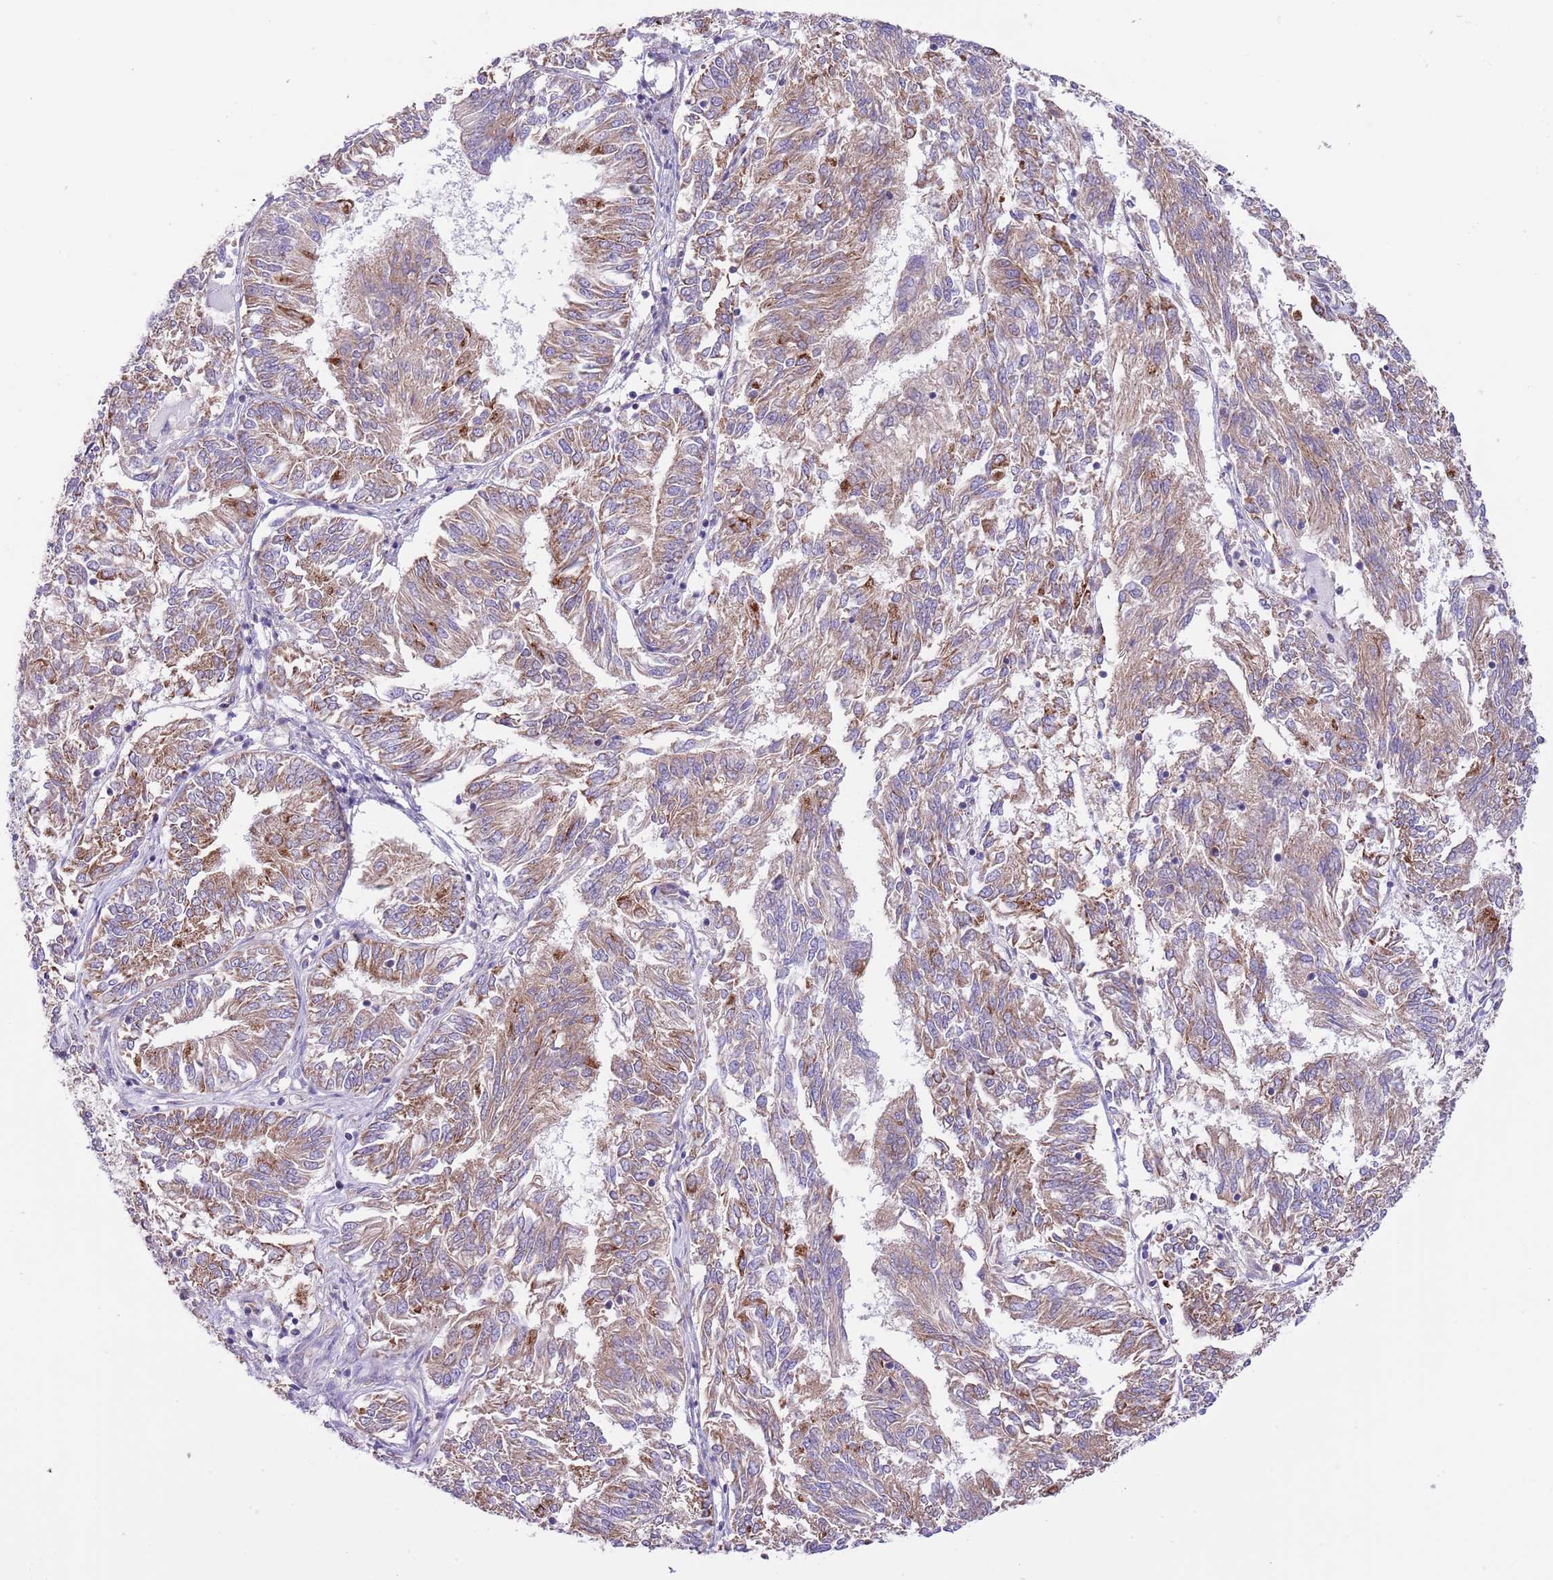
{"staining": {"intensity": "moderate", "quantity": ">75%", "location": "cytoplasmic/membranous"}, "tissue": "endometrial cancer", "cell_type": "Tumor cells", "image_type": "cancer", "snomed": [{"axis": "morphology", "description": "Adenocarcinoma, NOS"}, {"axis": "topography", "description": "Endometrium"}], "caption": "Human adenocarcinoma (endometrial) stained with a brown dye shows moderate cytoplasmic/membranous positive expression in approximately >75% of tumor cells.", "gene": "SS18L2", "patient": {"sex": "female", "age": 58}}